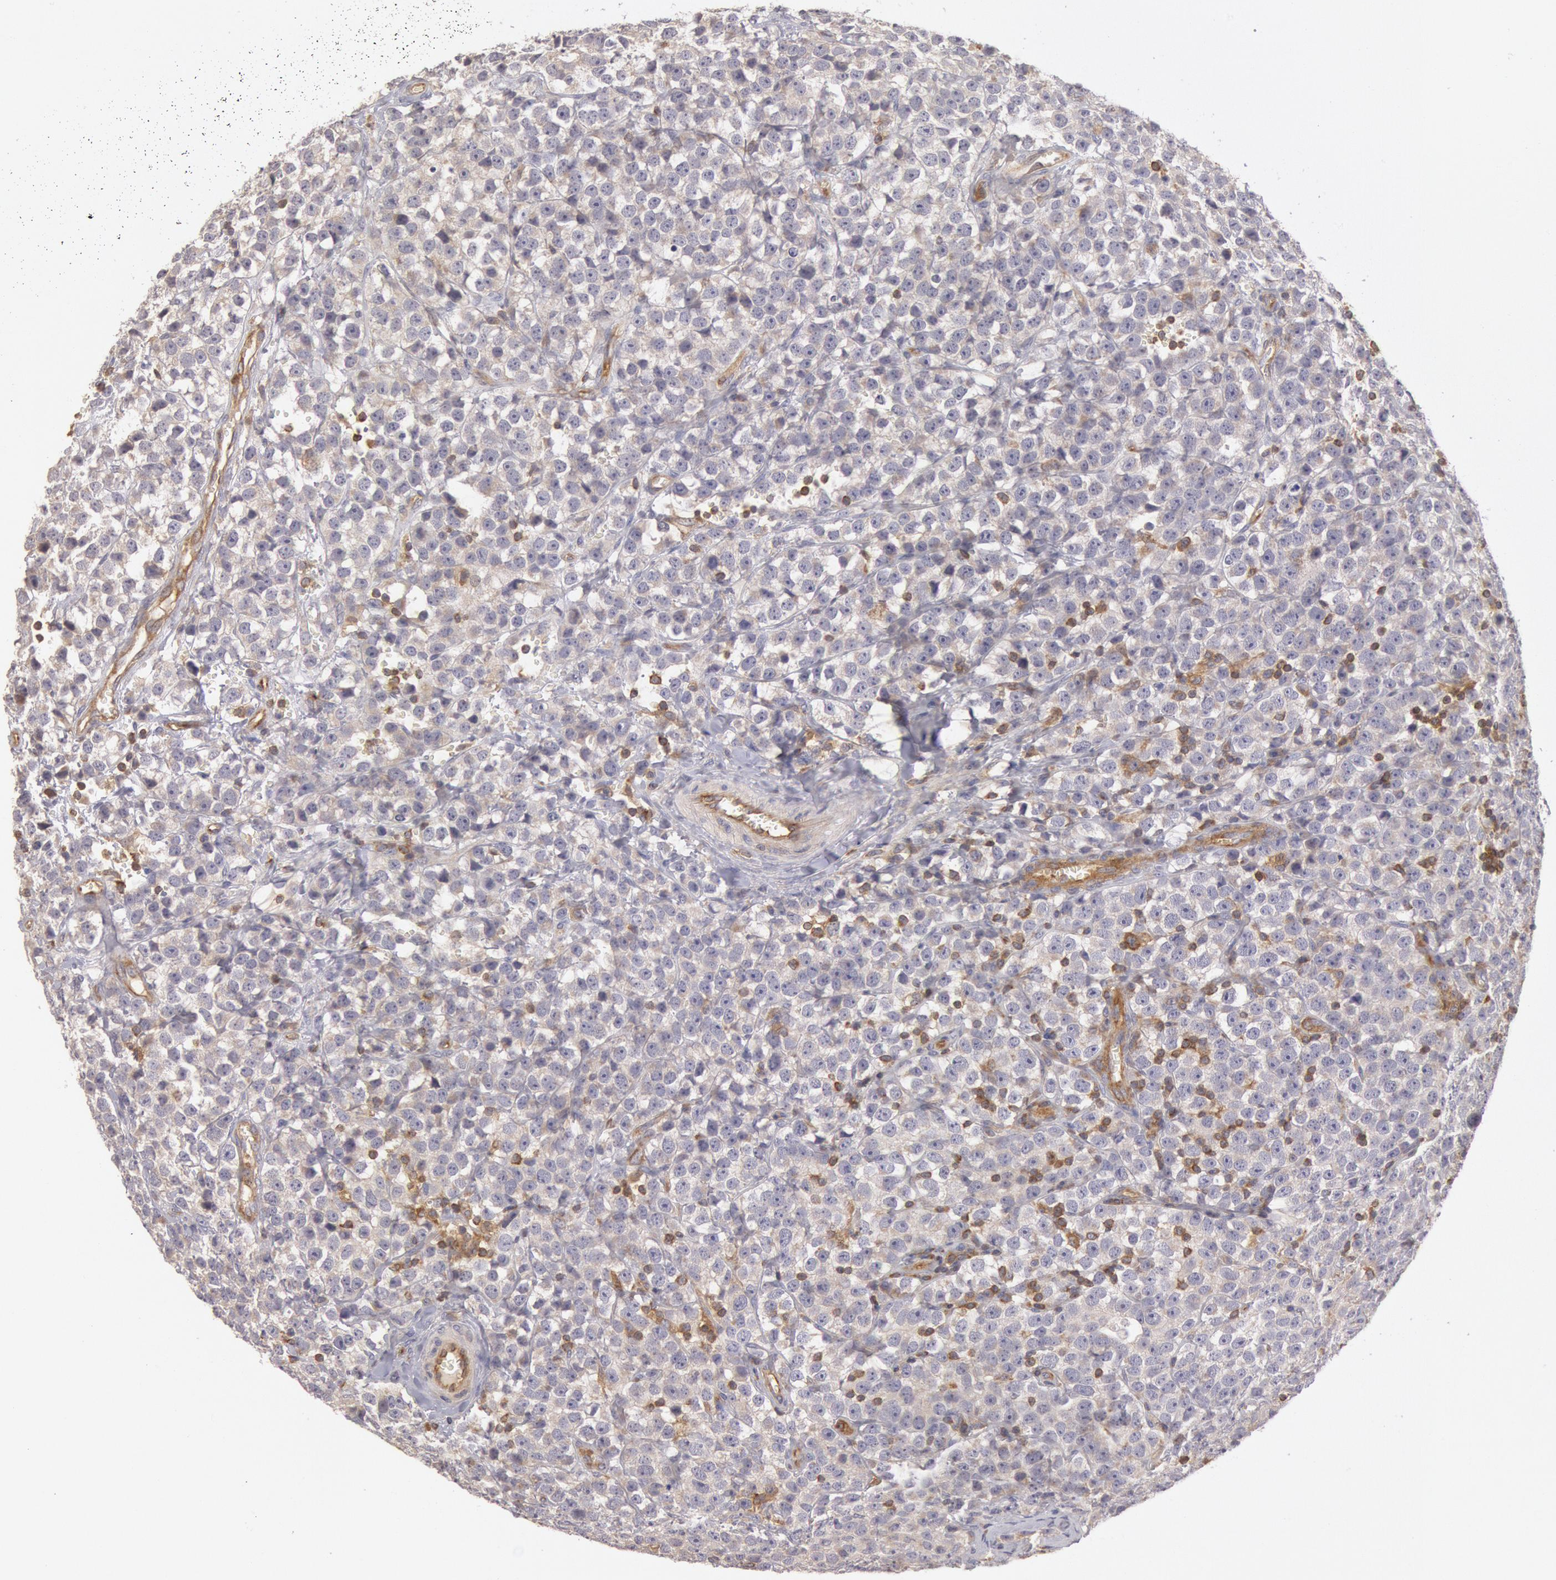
{"staining": {"intensity": "negative", "quantity": "none", "location": "none"}, "tissue": "testis cancer", "cell_type": "Tumor cells", "image_type": "cancer", "snomed": [{"axis": "morphology", "description": "Seminoma, NOS"}, {"axis": "topography", "description": "Testis"}], "caption": "High power microscopy photomicrograph of an immunohistochemistry image of testis cancer (seminoma), revealing no significant staining in tumor cells.", "gene": "PIK3R1", "patient": {"sex": "male", "age": 25}}